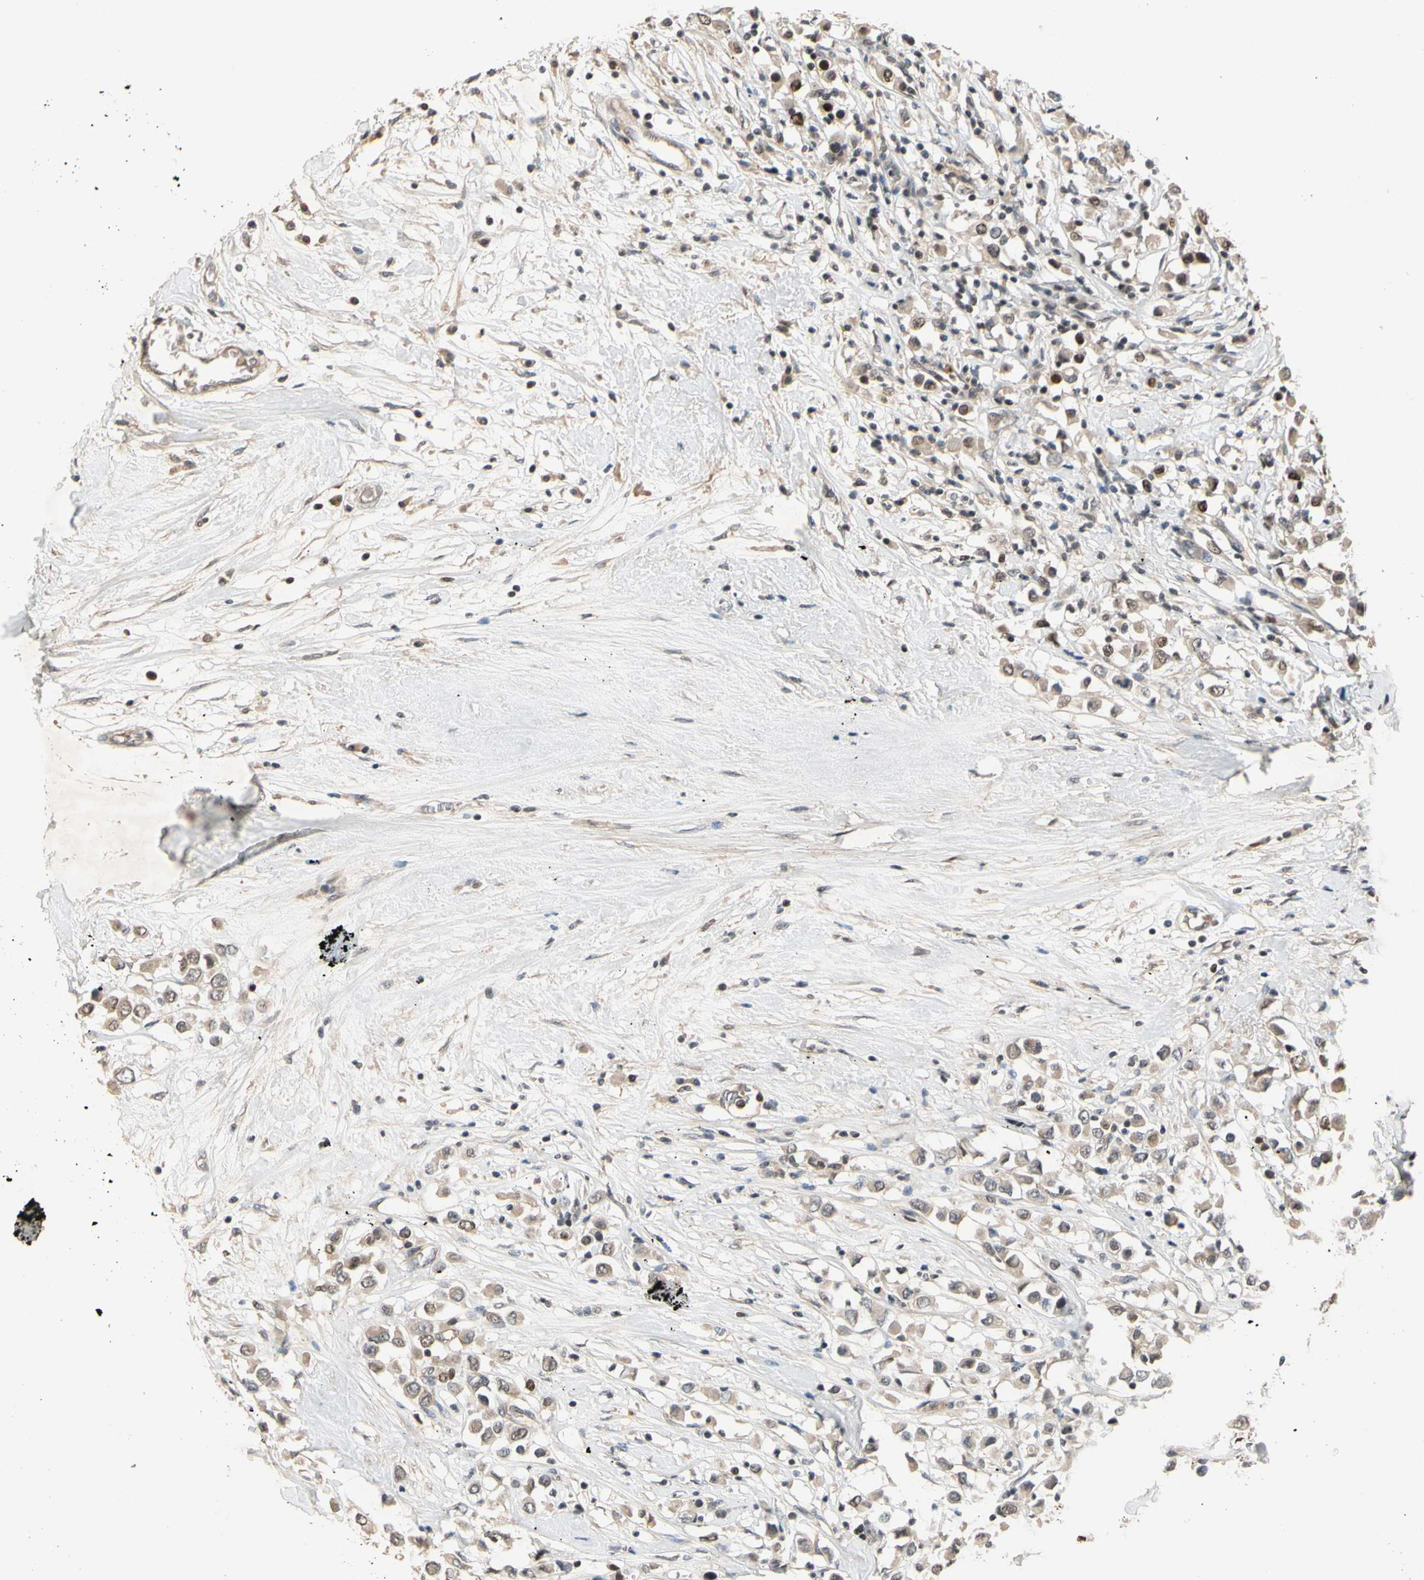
{"staining": {"intensity": "moderate", "quantity": ">75%", "location": "cytoplasmic/membranous,nuclear"}, "tissue": "breast cancer", "cell_type": "Tumor cells", "image_type": "cancer", "snomed": [{"axis": "morphology", "description": "Duct carcinoma"}, {"axis": "topography", "description": "Breast"}], "caption": "This is a micrograph of immunohistochemistry (IHC) staining of breast infiltrating ductal carcinoma, which shows moderate expression in the cytoplasmic/membranous and nuclear of tumor cells.", "gene": "NFYA", "patient": {"sex": "female", "age": 61}}